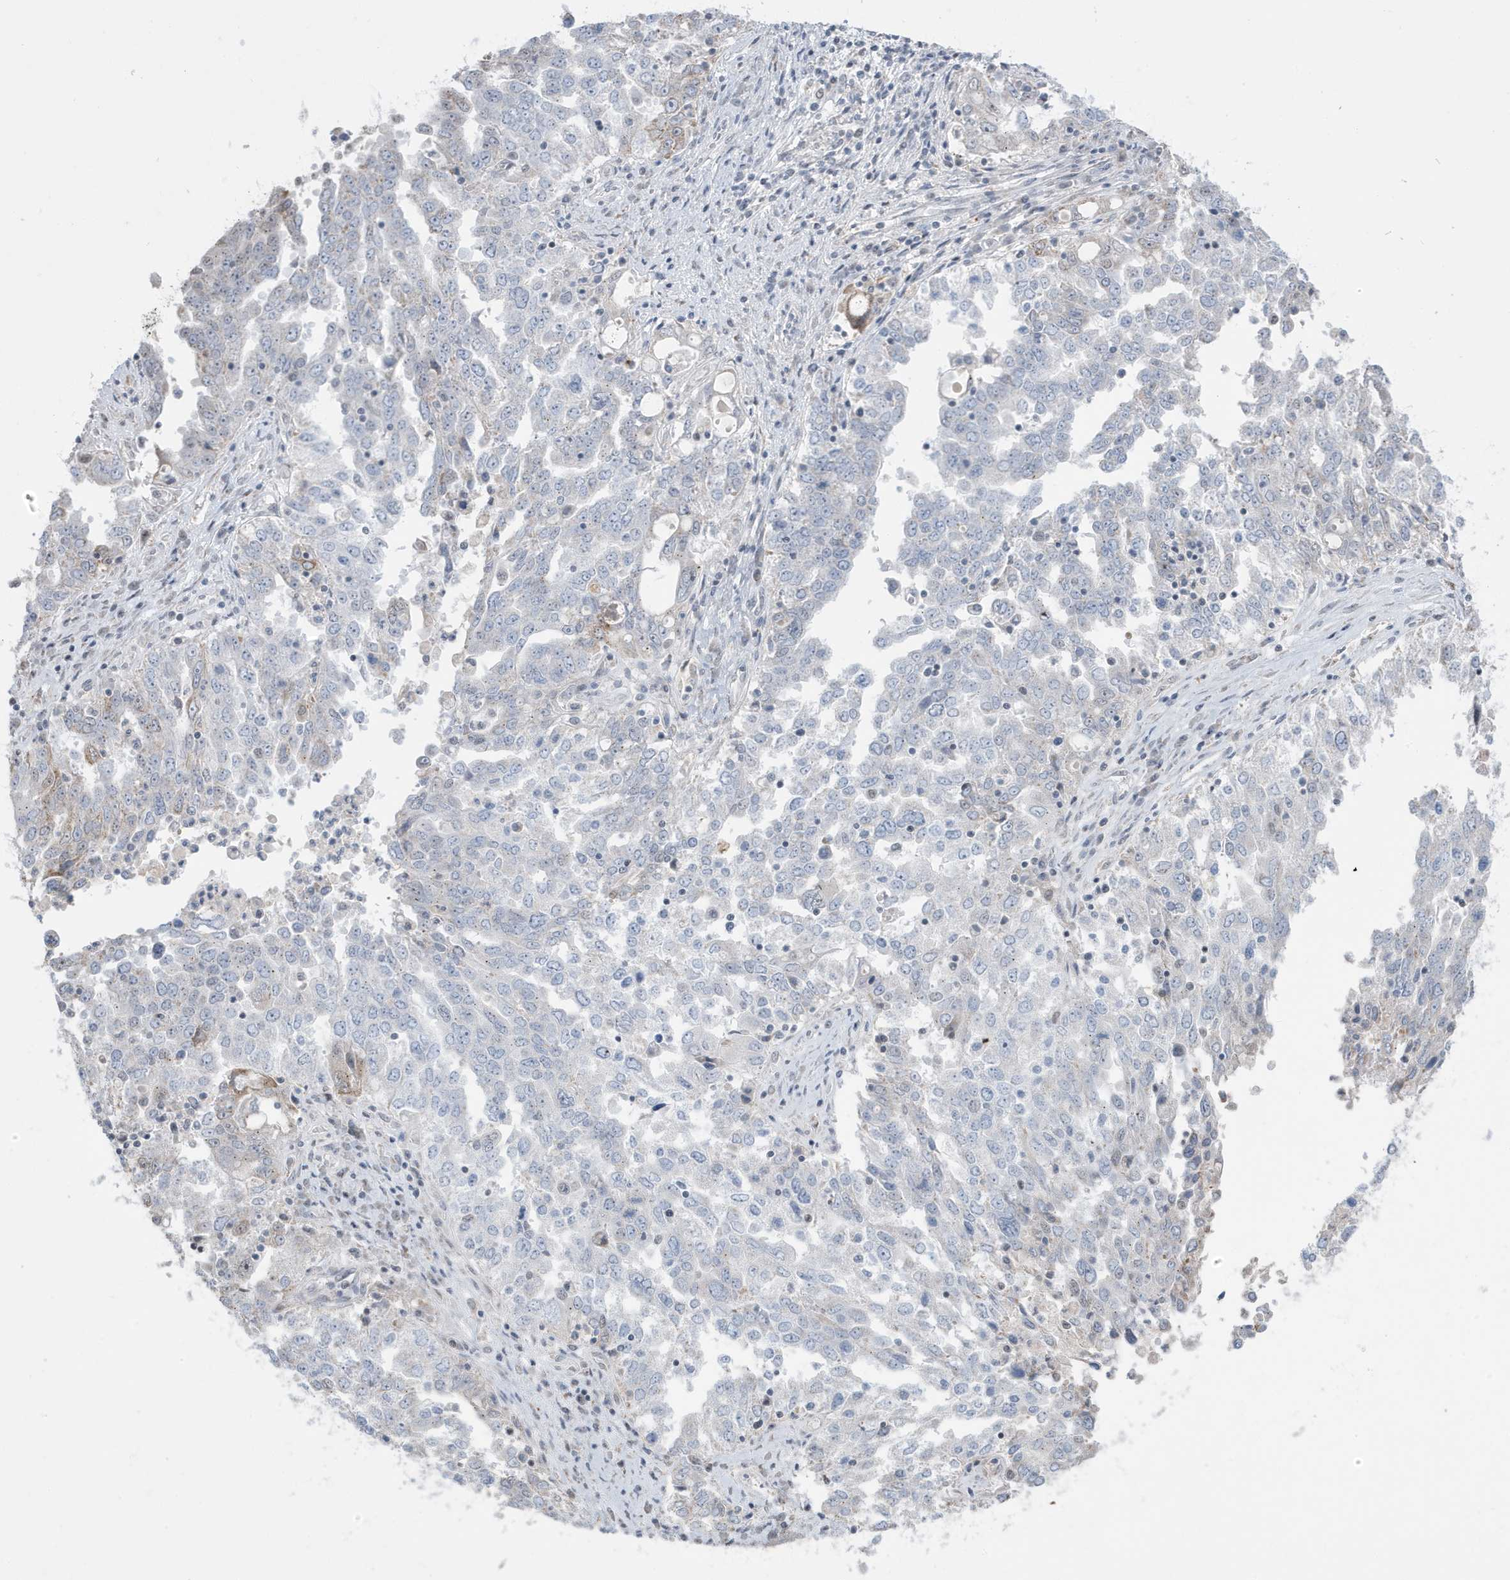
{"staining": {"intensity": "moderate", "quantity": "<25%", "location": "cytoplasmic/membranous"}, "tissue": "ovarian cancer", "cell_type": "Tumor cells", "image_type": "cancer", "snomed": [{"axis": "morphology", "description": "Carcinoma, endometroid"}, {"axis": "topography", "description": "Ovary"}], "caption": "DAB (3,3'-diaminobenzidine) immunohistochemical staining of human ovarian cancer (endometroid carcinoma) demonstrates moderate cytoplasmic/membranous protein positivity in approximately <25% of tumor cells.", "gene": "FNDC1", "patient": {"sex": "female", "age": 62}}